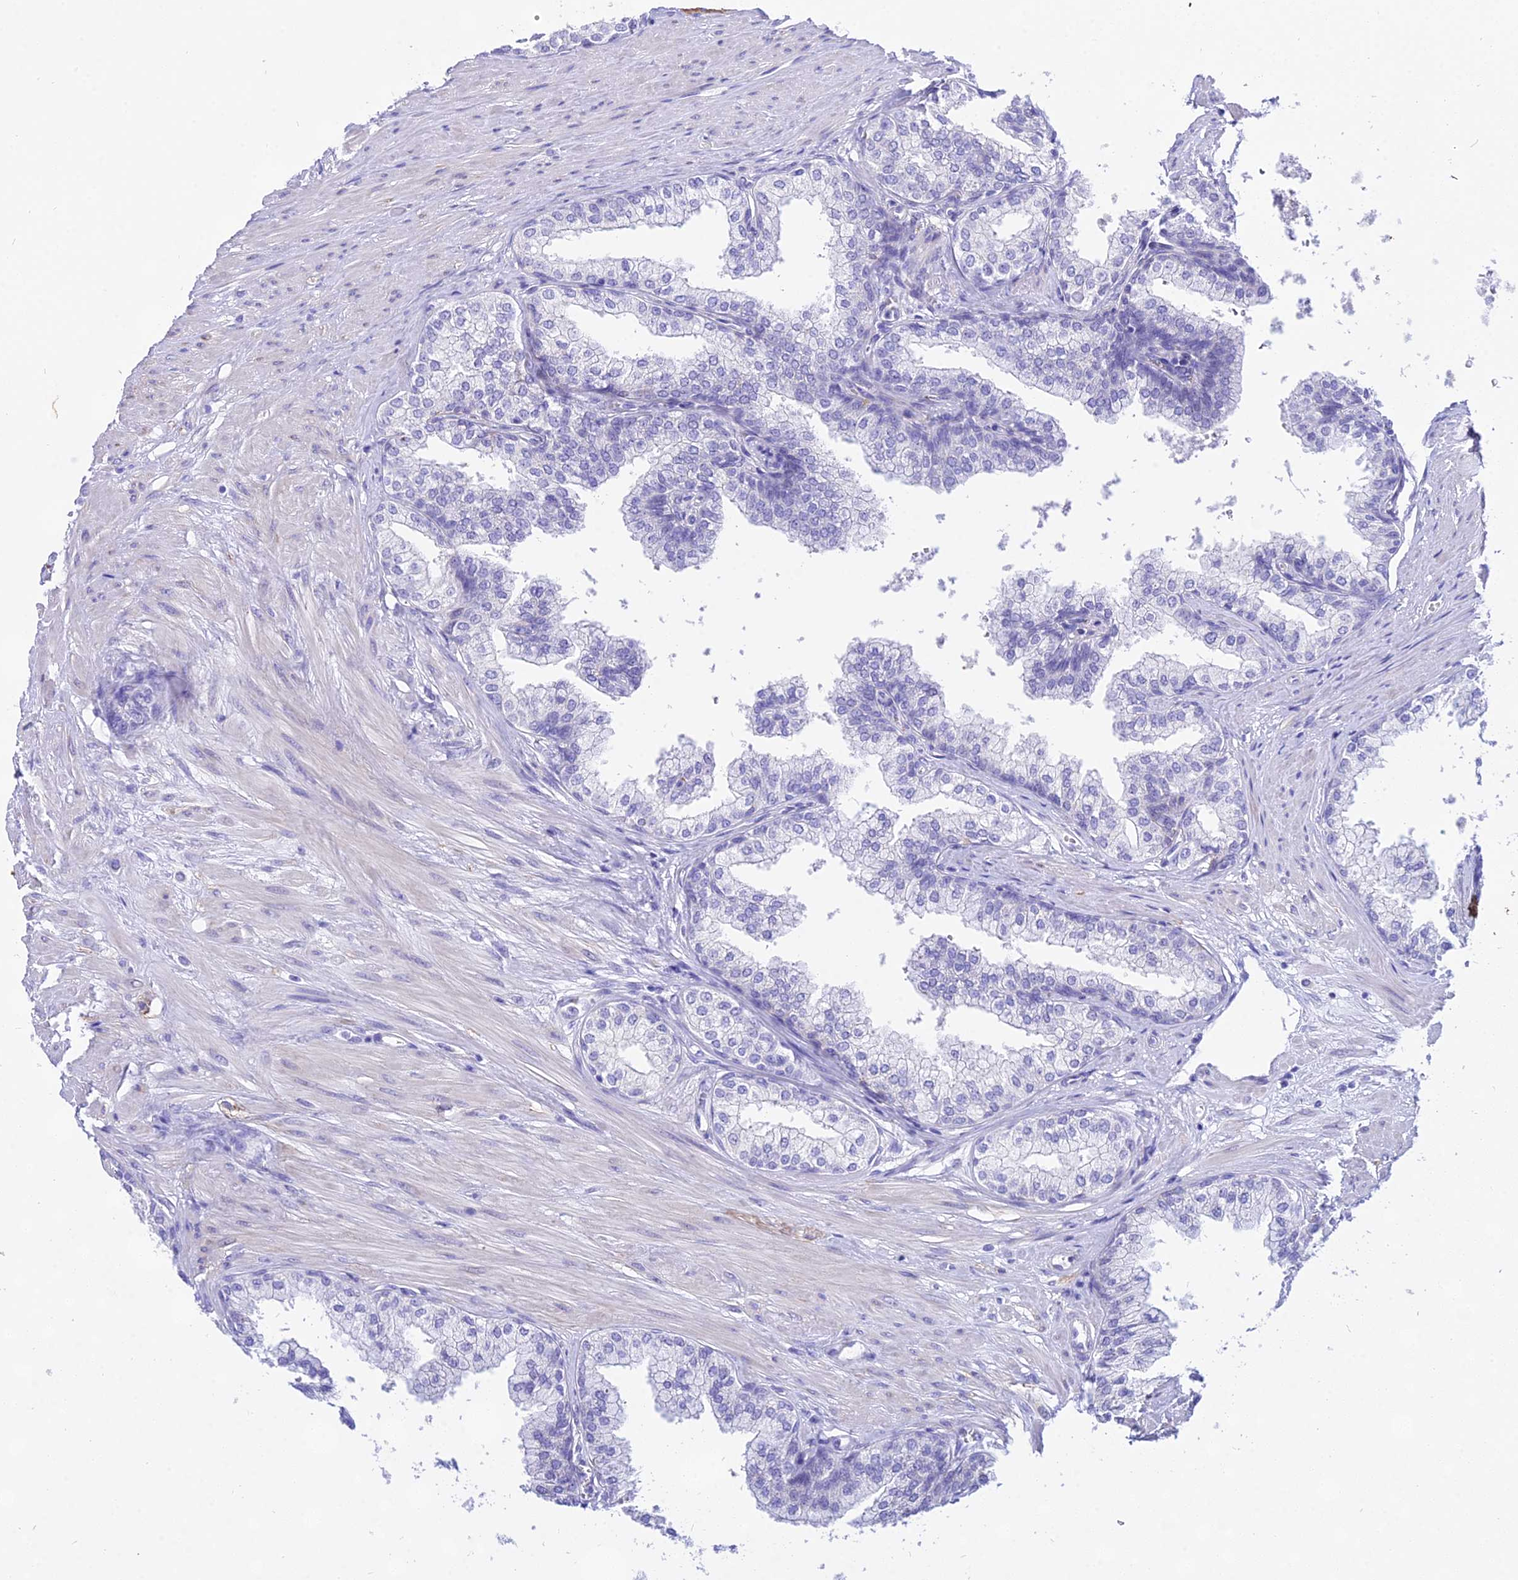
{"staining": {"intensity": "negative", "quantity": "none", "location": "none"}, "tissue": "prostate", "cell_type": "Glandular cells", "image_type": "normal", "snomed": [{"axis": "morphology", "description": "Normal tissue, NOS"}, {"axis": "topography", "description": "Prostate"}], "caption": "Glandular cells show no significant expression in normal prostate. (DAB (3,3'-diaminobenzidine) immunohistochemistry visualized using brightfield microscopy, high magnification).", "gene": "DEFB107A", "patient": {"sex": "male", "age": 60}}